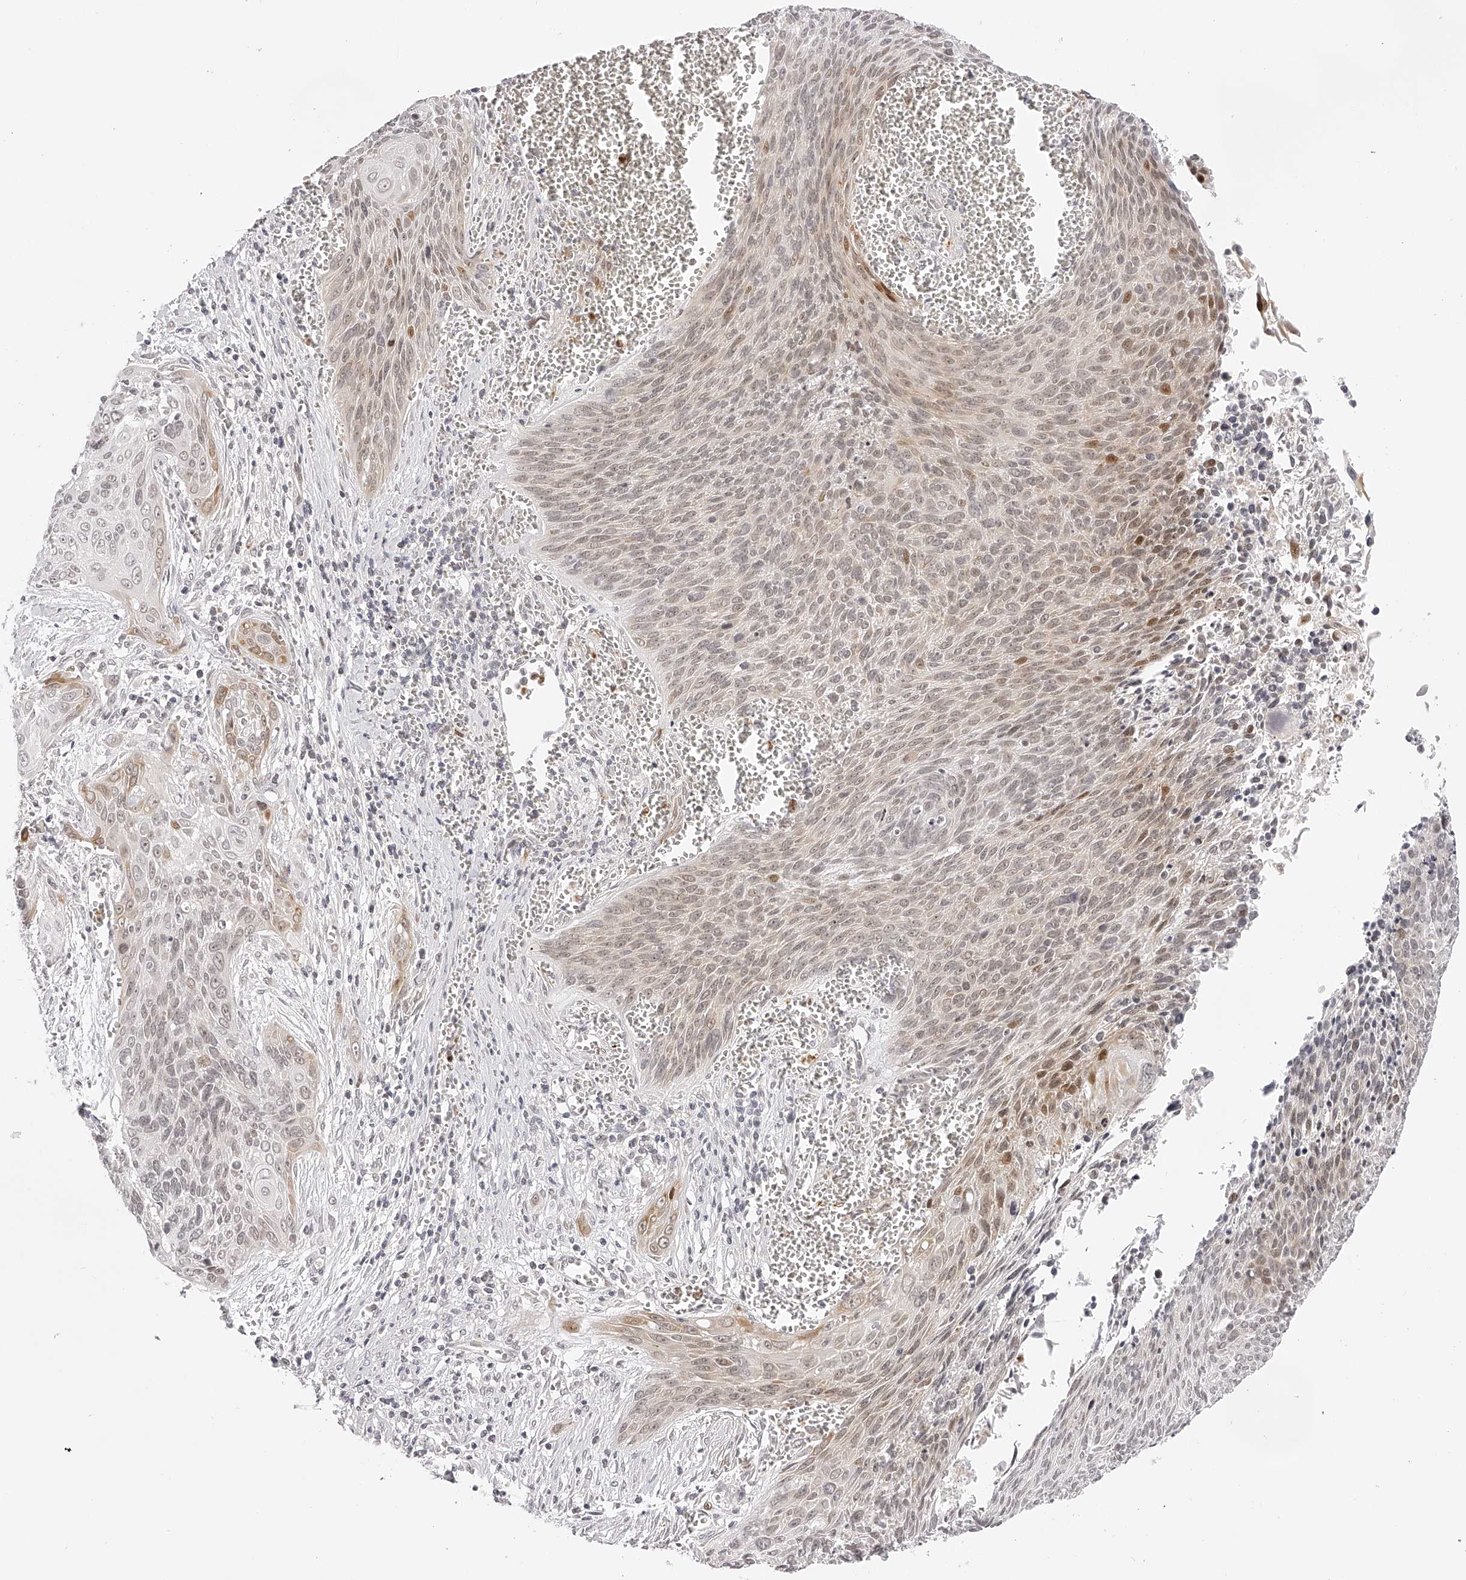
{"staining": {"intensity": "strong", "quantity": "25%-75%", "location": "nuclear"}, "tissue": "cervical cancer", "cell_type": "Tumor cells", "image_type": "cancer", "snomed": [{"axis": "morphology", "description": "Squamous cell carcinoma, NOS"}, {"axis": "topography", "description": "Cervix"}], "caption": "Protein staining shows strong nuclear positivity in approximately 25%-75% of tumor cells in cervical cancer.", "gene": "PLEKHG1", "patient": {"sex": "female", "age": 55}}